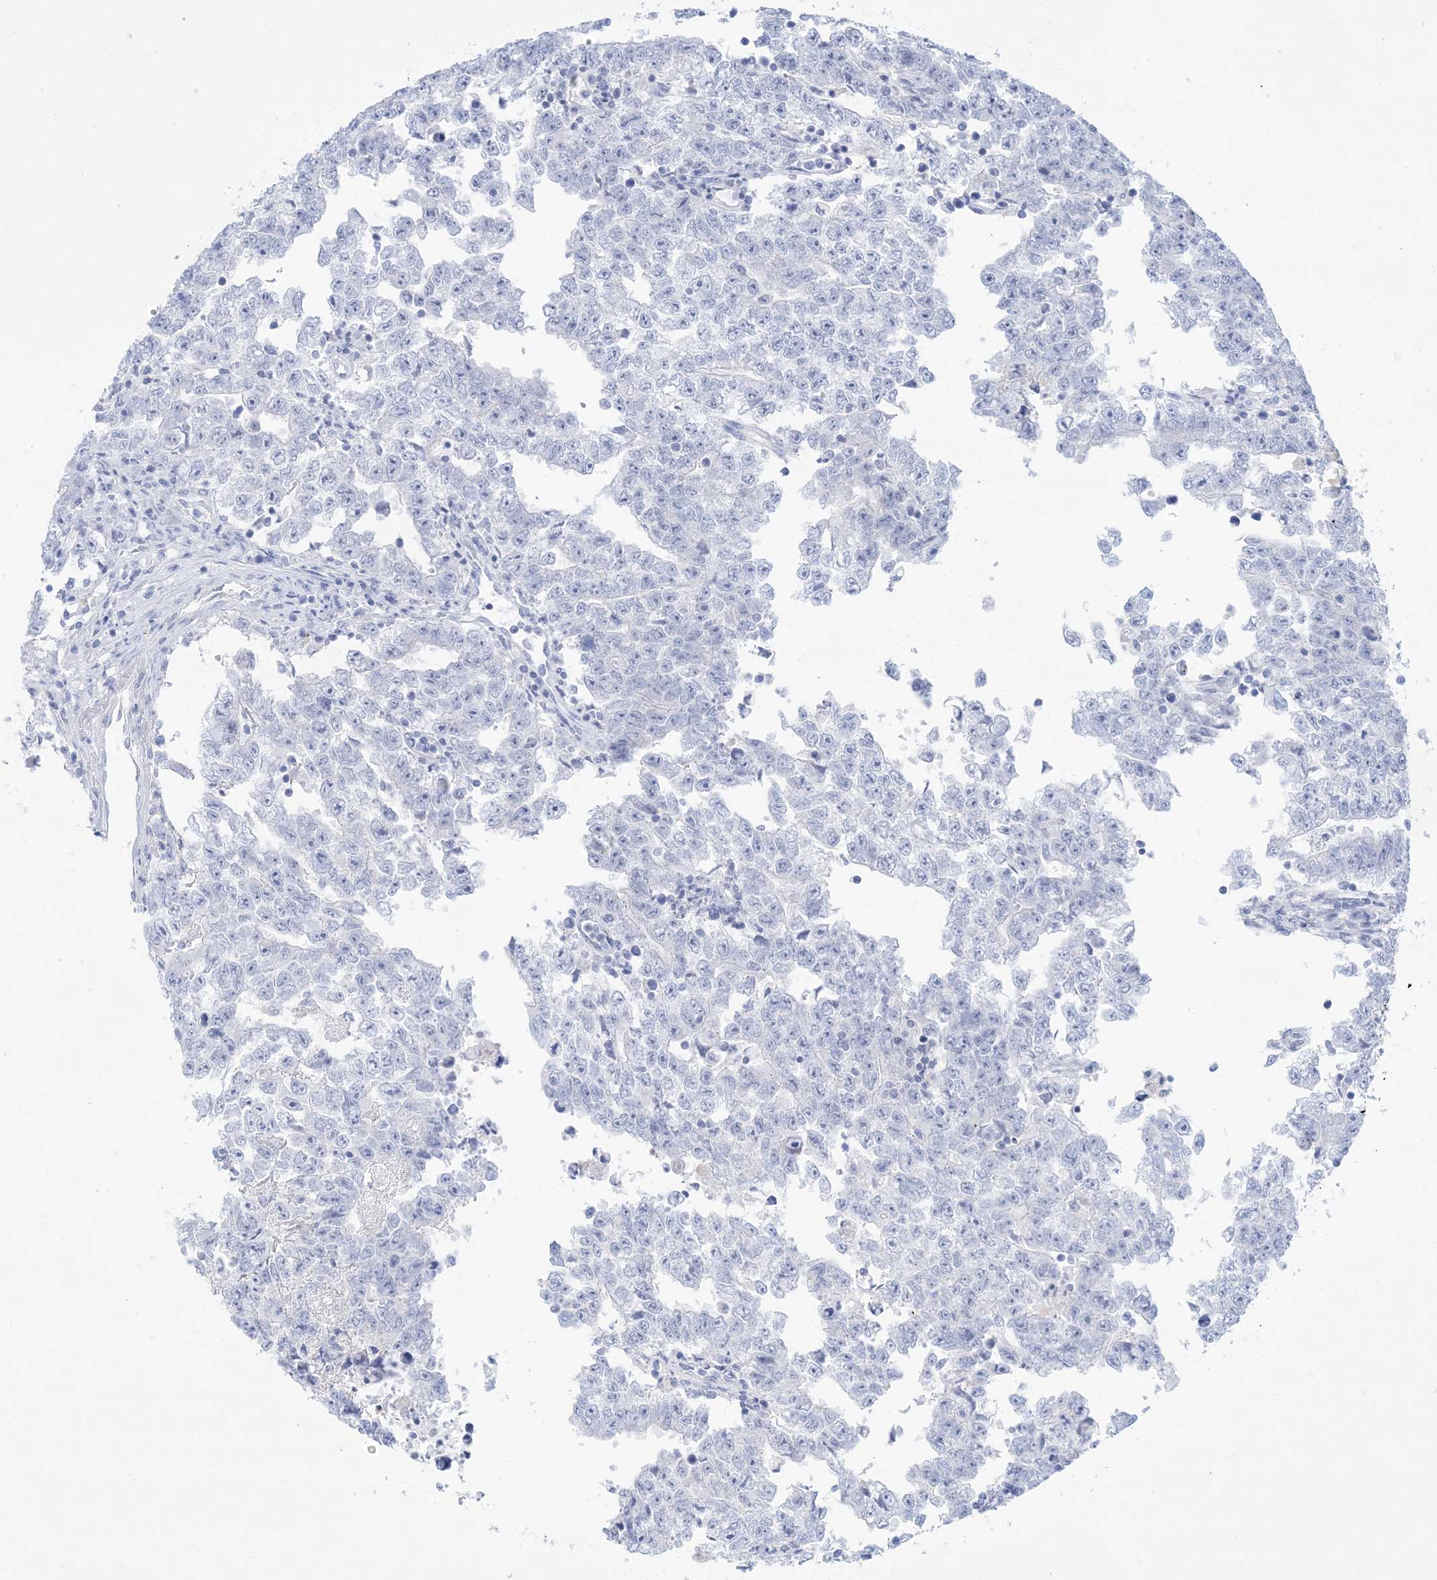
{"staining": {"intensity": "negative", "quantity": "none", "location": "none"}, "tissue": "testis cancer", "cell_type": "Tumor cells", "image_type": "cancer", "snomed": [{"axis": "morphology", "description": "Carcinoma, Embryonal, NOS"}, {"axis": "topography", "description": "Testis"}], "caption": "A high-resolution image shows IHC staining of testis embryonal carcinoma, which reveals no significant expression in tumor cells. Nuclei are stained in blue.", "gene": "SH3YL1", "patient": {"sex": "male", "age": 25}}